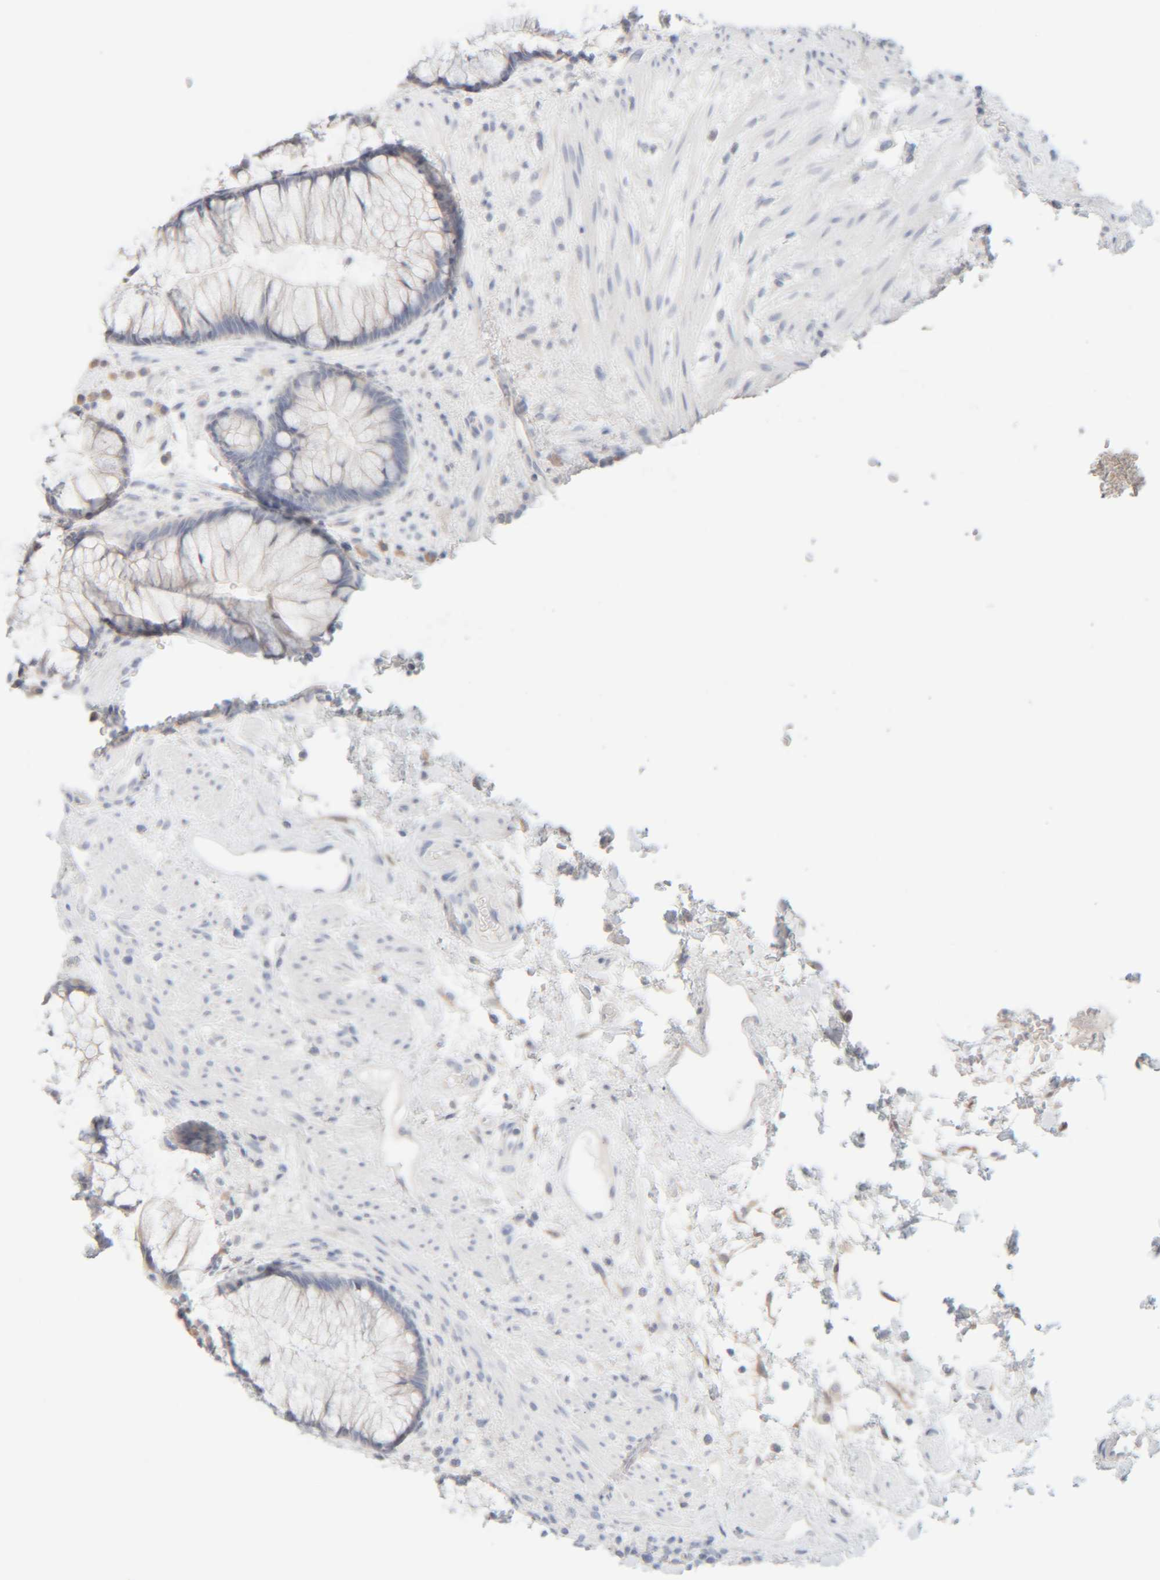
{"staining": {"intensity": "negative", "quantity": "none", "location": "none"}, "tissue": "rectum", "cell_type": "Glandular cells", "image_type": "normal", "snomed": [{"axis": "morphology", "description": "Normal tissue, NOS"}, {"axis": "topography", "description": "Rectum"}], "caption": "Protein analysis of unremarkable rectum exhibits no significant expression in glandular cells. (DAB (3,3'-diaminobenzidine) immunohistochemistry, high magnification).", "gene": "RIDA", "patient": {"sex": "male", "age": 51}}